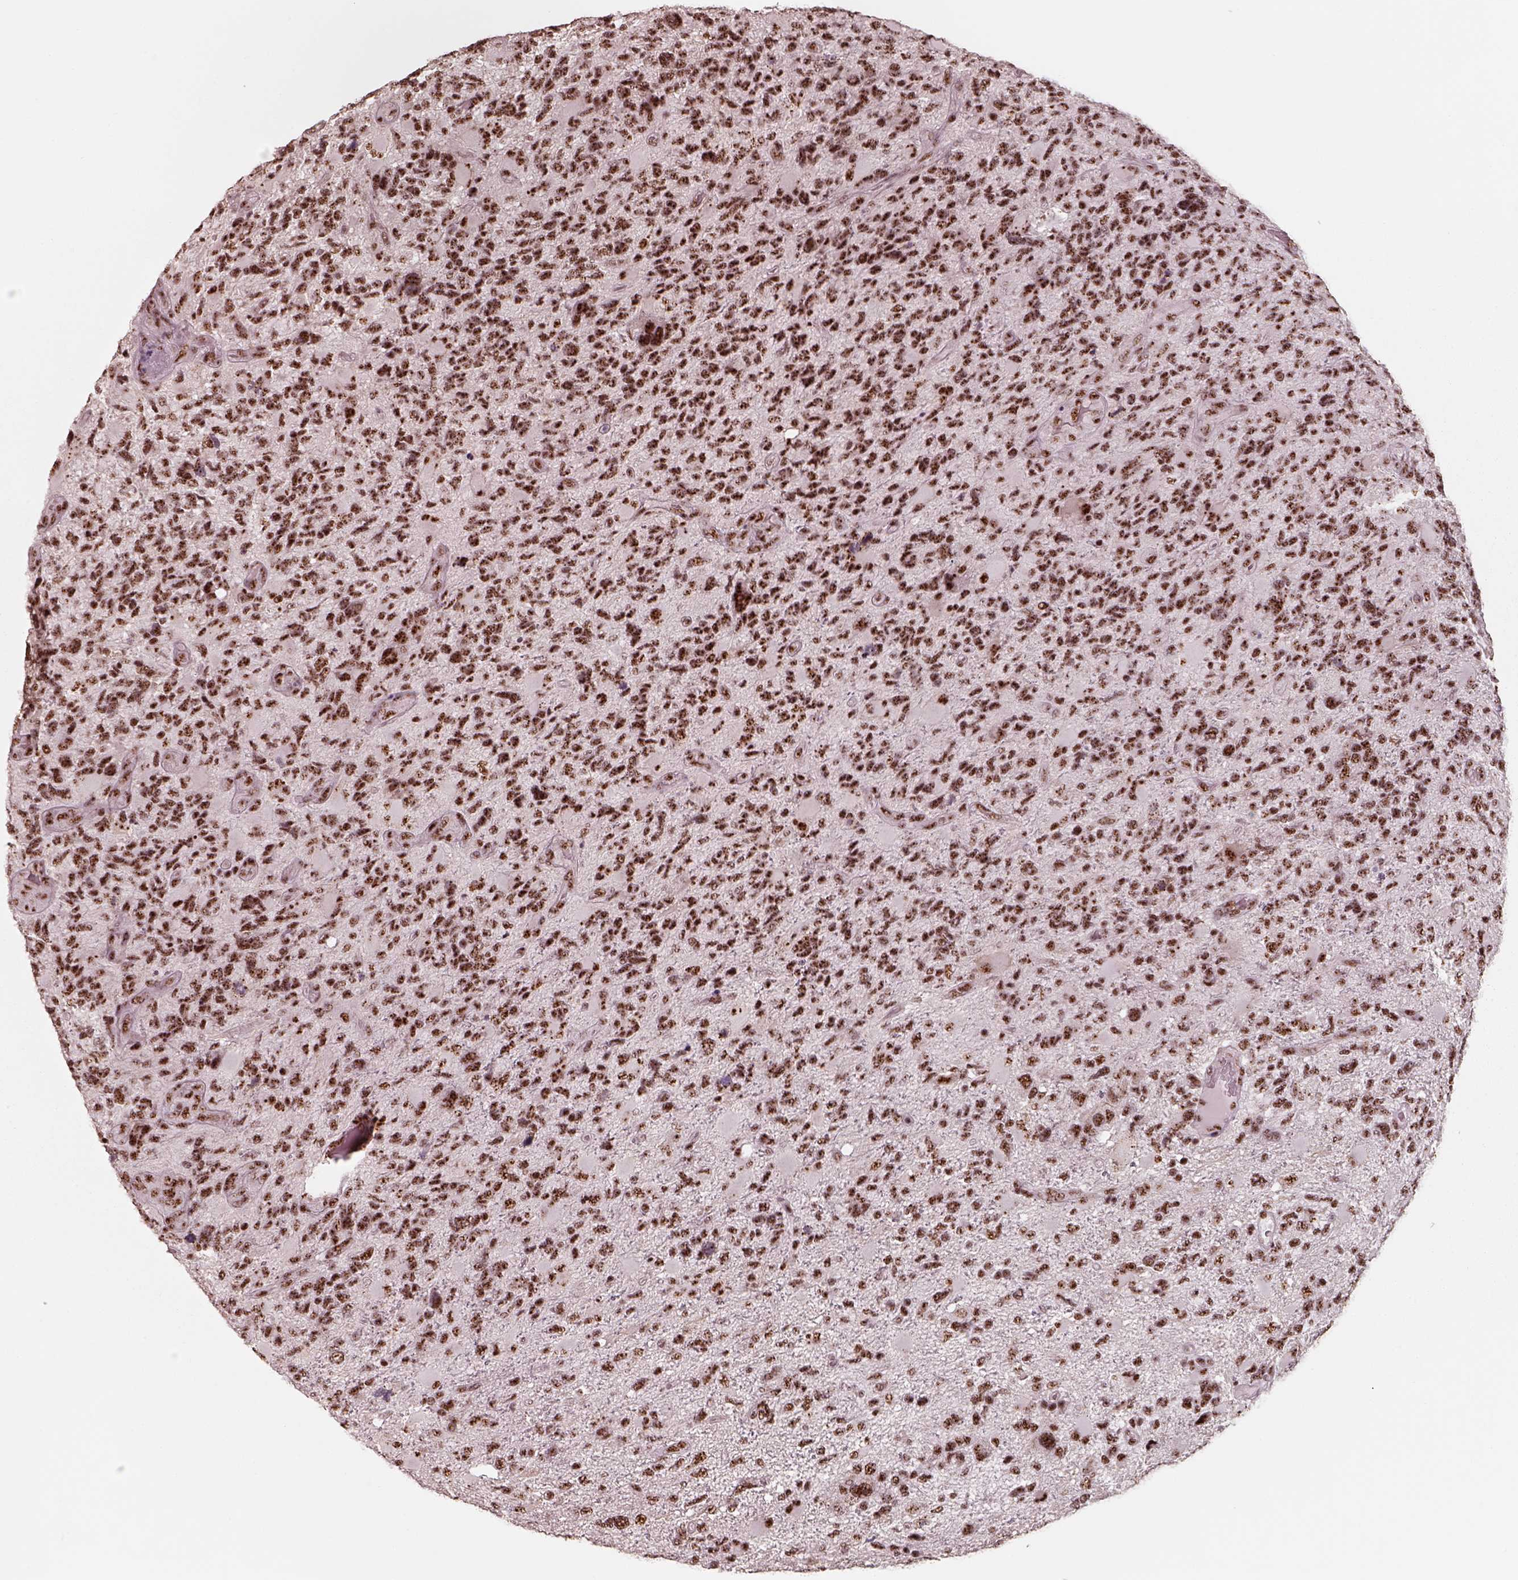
{"staining": {"intensity": "strong", "quantity": ">75%", "location": "nuclear"}, "tissue": "glioma", "cell_type": "Tumor cells", "image_type": "cancer", "snomed": [{"axis": "morphology", "description": "Glioma, malignant, High grade"}, {"axis": "topography", "description": "Brain"}], "caption": "Immunohistochemistry (IHC) (DAB) staining of malignant high-grade glioma shows strong nuclear protein positivity in about >75% of tumor cells.", "gene": "ATXN7L3", "patient": {"sex": "female", "age": 71}}